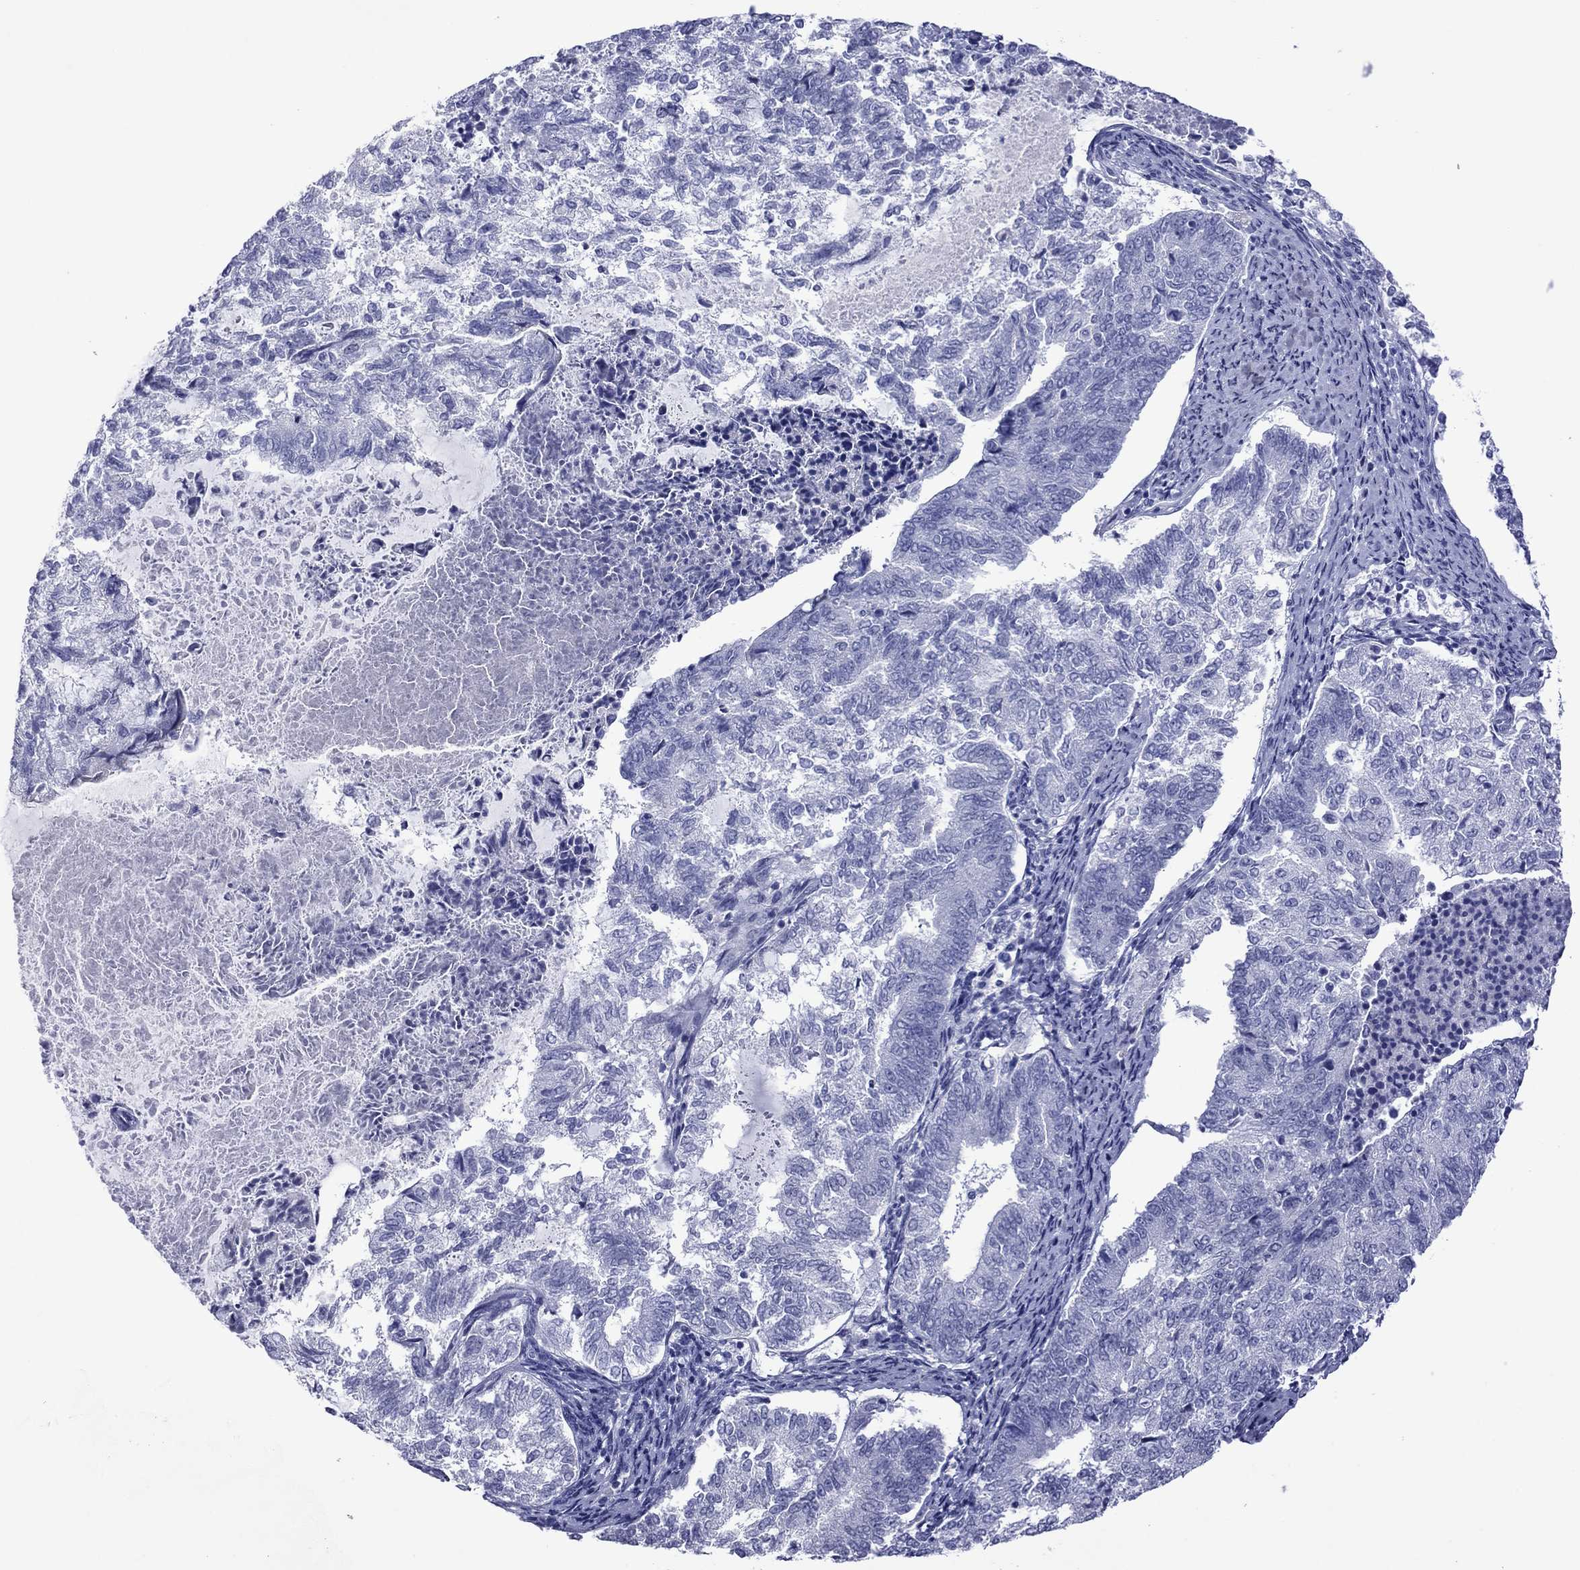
{"staining": {"intensity": "negative", "quantity": "none", "location": "none"}, "tissue": "endometrial cancer", "cell_type": "Tumor cells", "image_type": "cancer", "snomed": [{"axis": "morphology", "description": "Adenocarcinoma, NOS"}, {"axis": "topography", "description": "Endometrium"}], "caption": "There is no significant staining in tumor cells of endometrial cancer.", "gene": "PIWIL1", "patient": {"sex": "female", "age": 65}}